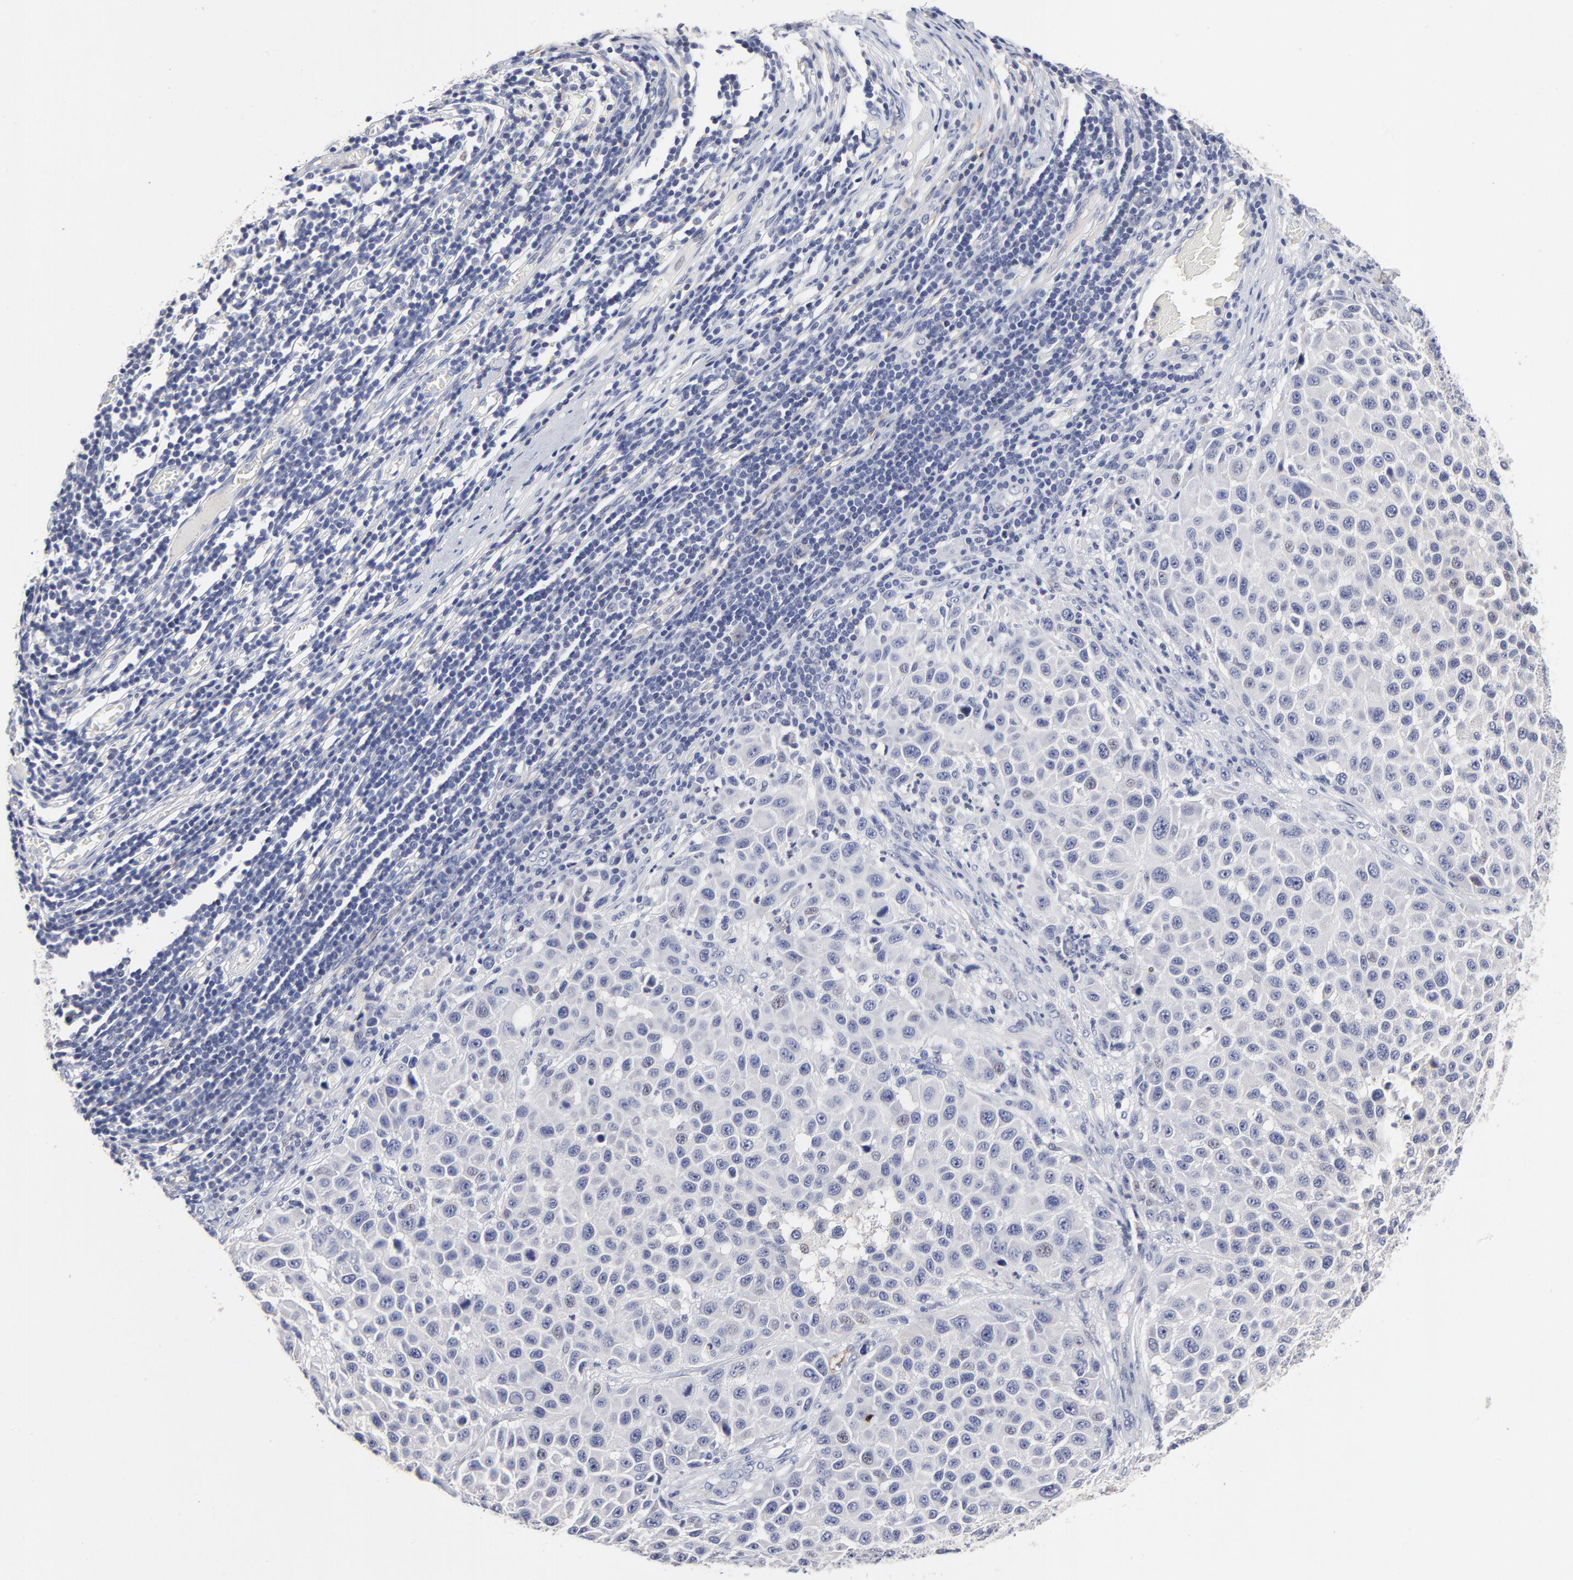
{"staining": {"intensity": "negative", "quantity": "none", "location": "none"}, "tissue": "melanoma", "cell_type": "Tumor cells", "image_type": "cancer", "snomed": [{"axis": "morphology", "description": "Malignant melanoma, Metastatic site"}, {"axis": "topography", "description": "Lymph node"}], "caption": "Malignant melanoma (metastatic site) stained for a protein using immunohistochemistry (IHC) shows no positivity tumor cells.", "gene": "CXADR", "patient": {"sex": "male", "age": 61}}